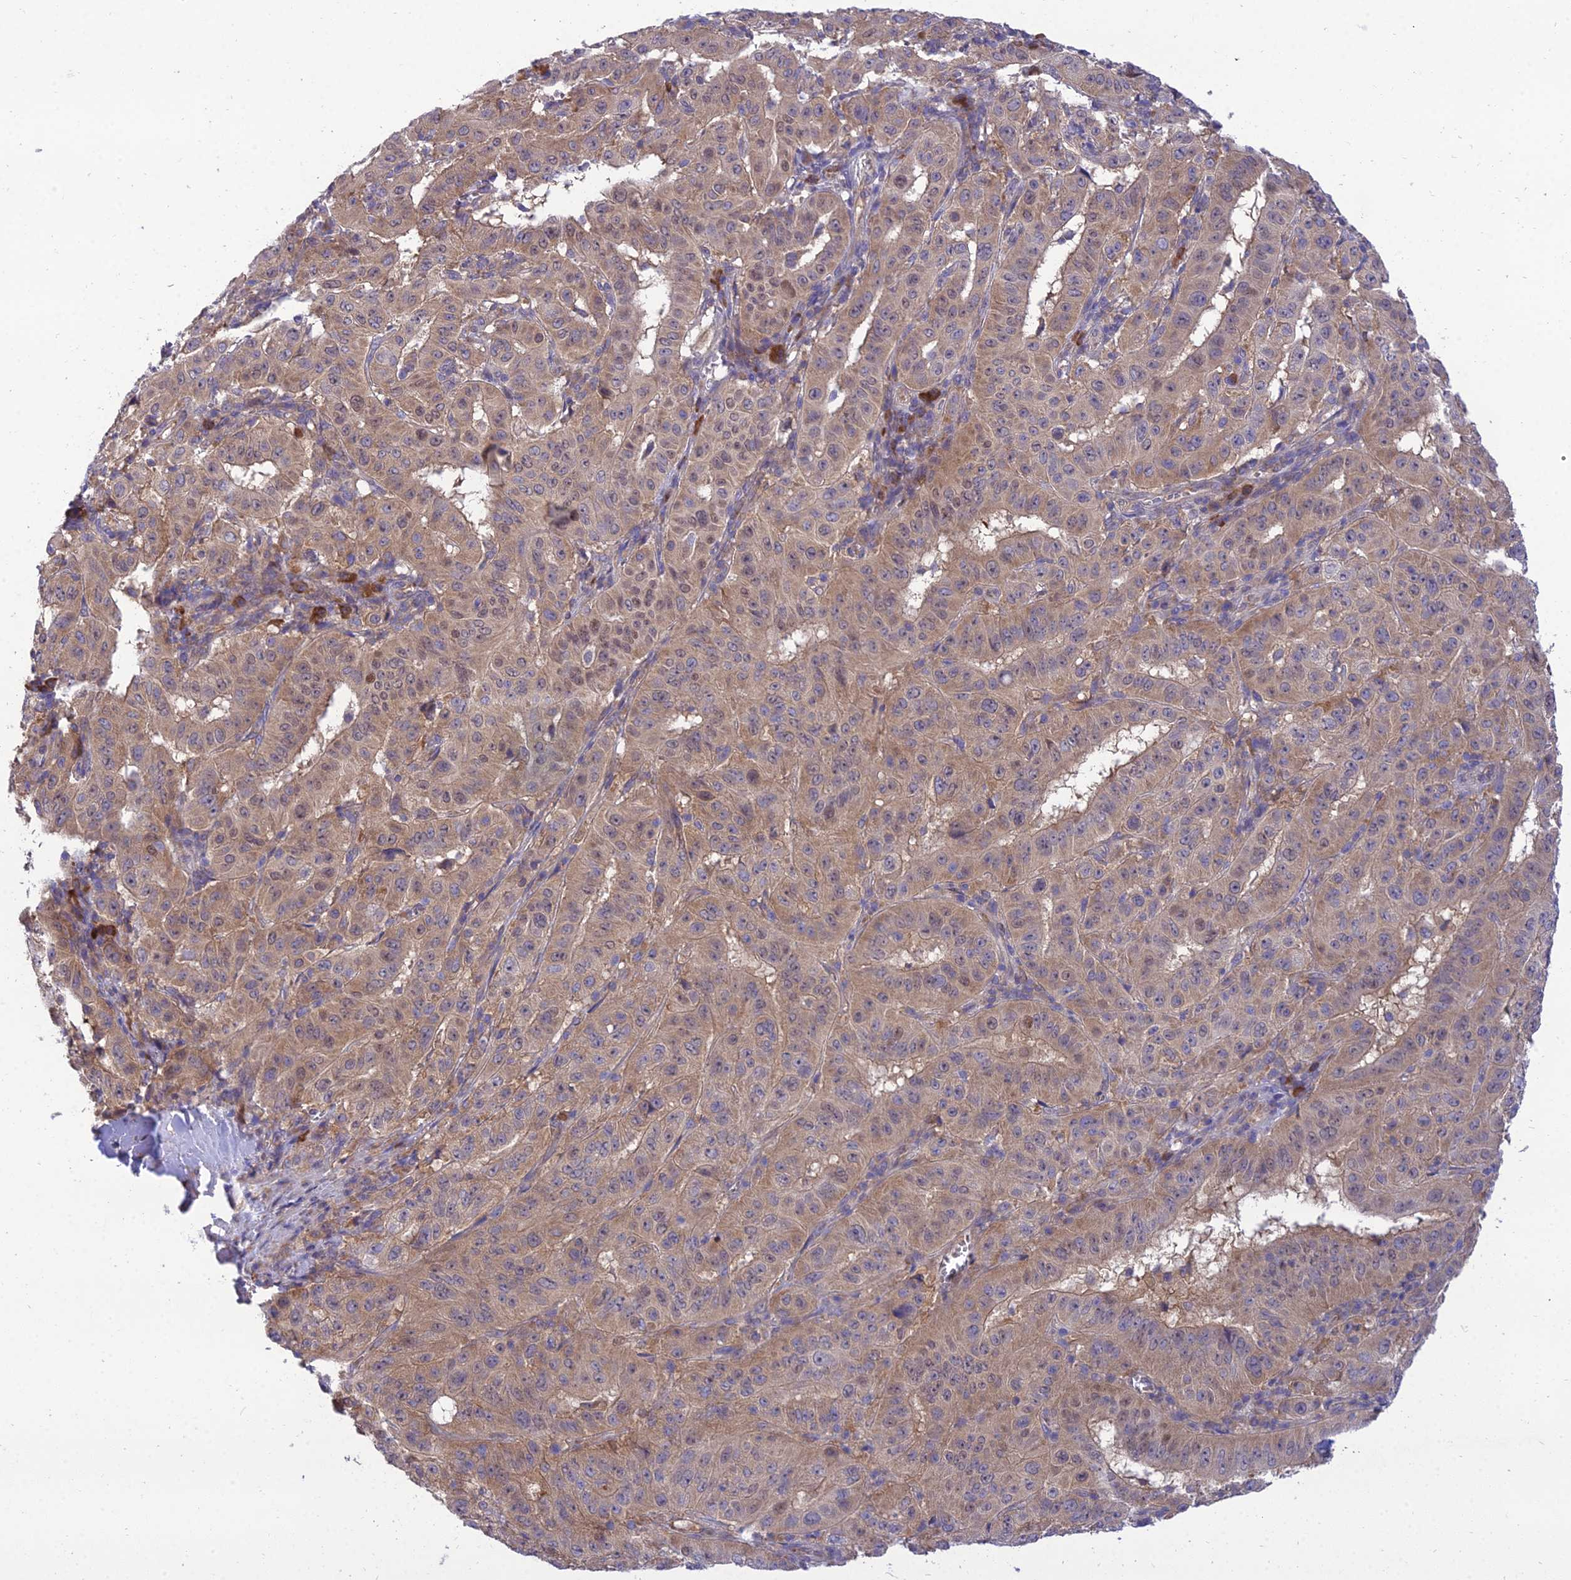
{"staining": {"intensity": "weak", "quantity": ">75%", "location": "cytoplasmic/membranous"}, "tissue": "pancreatic cancer", "cell_type": "Tumor cells", "image_type": "cancer", "snomed": [{"axis": "morphology", "description": "Adenocarcinoma, NOS"}, {"axis": "topography", "description": "Pancreas"}], "caption": "Immunohistochemistry (IHC) of human pancreatic cancer (adenocarcinoma) displays low levels of weak cytoplasmic/membranous positivity in about >75% of tumor cells.", "gene": "CLCN7", "patient": {"sex": "male", "age": 63}}